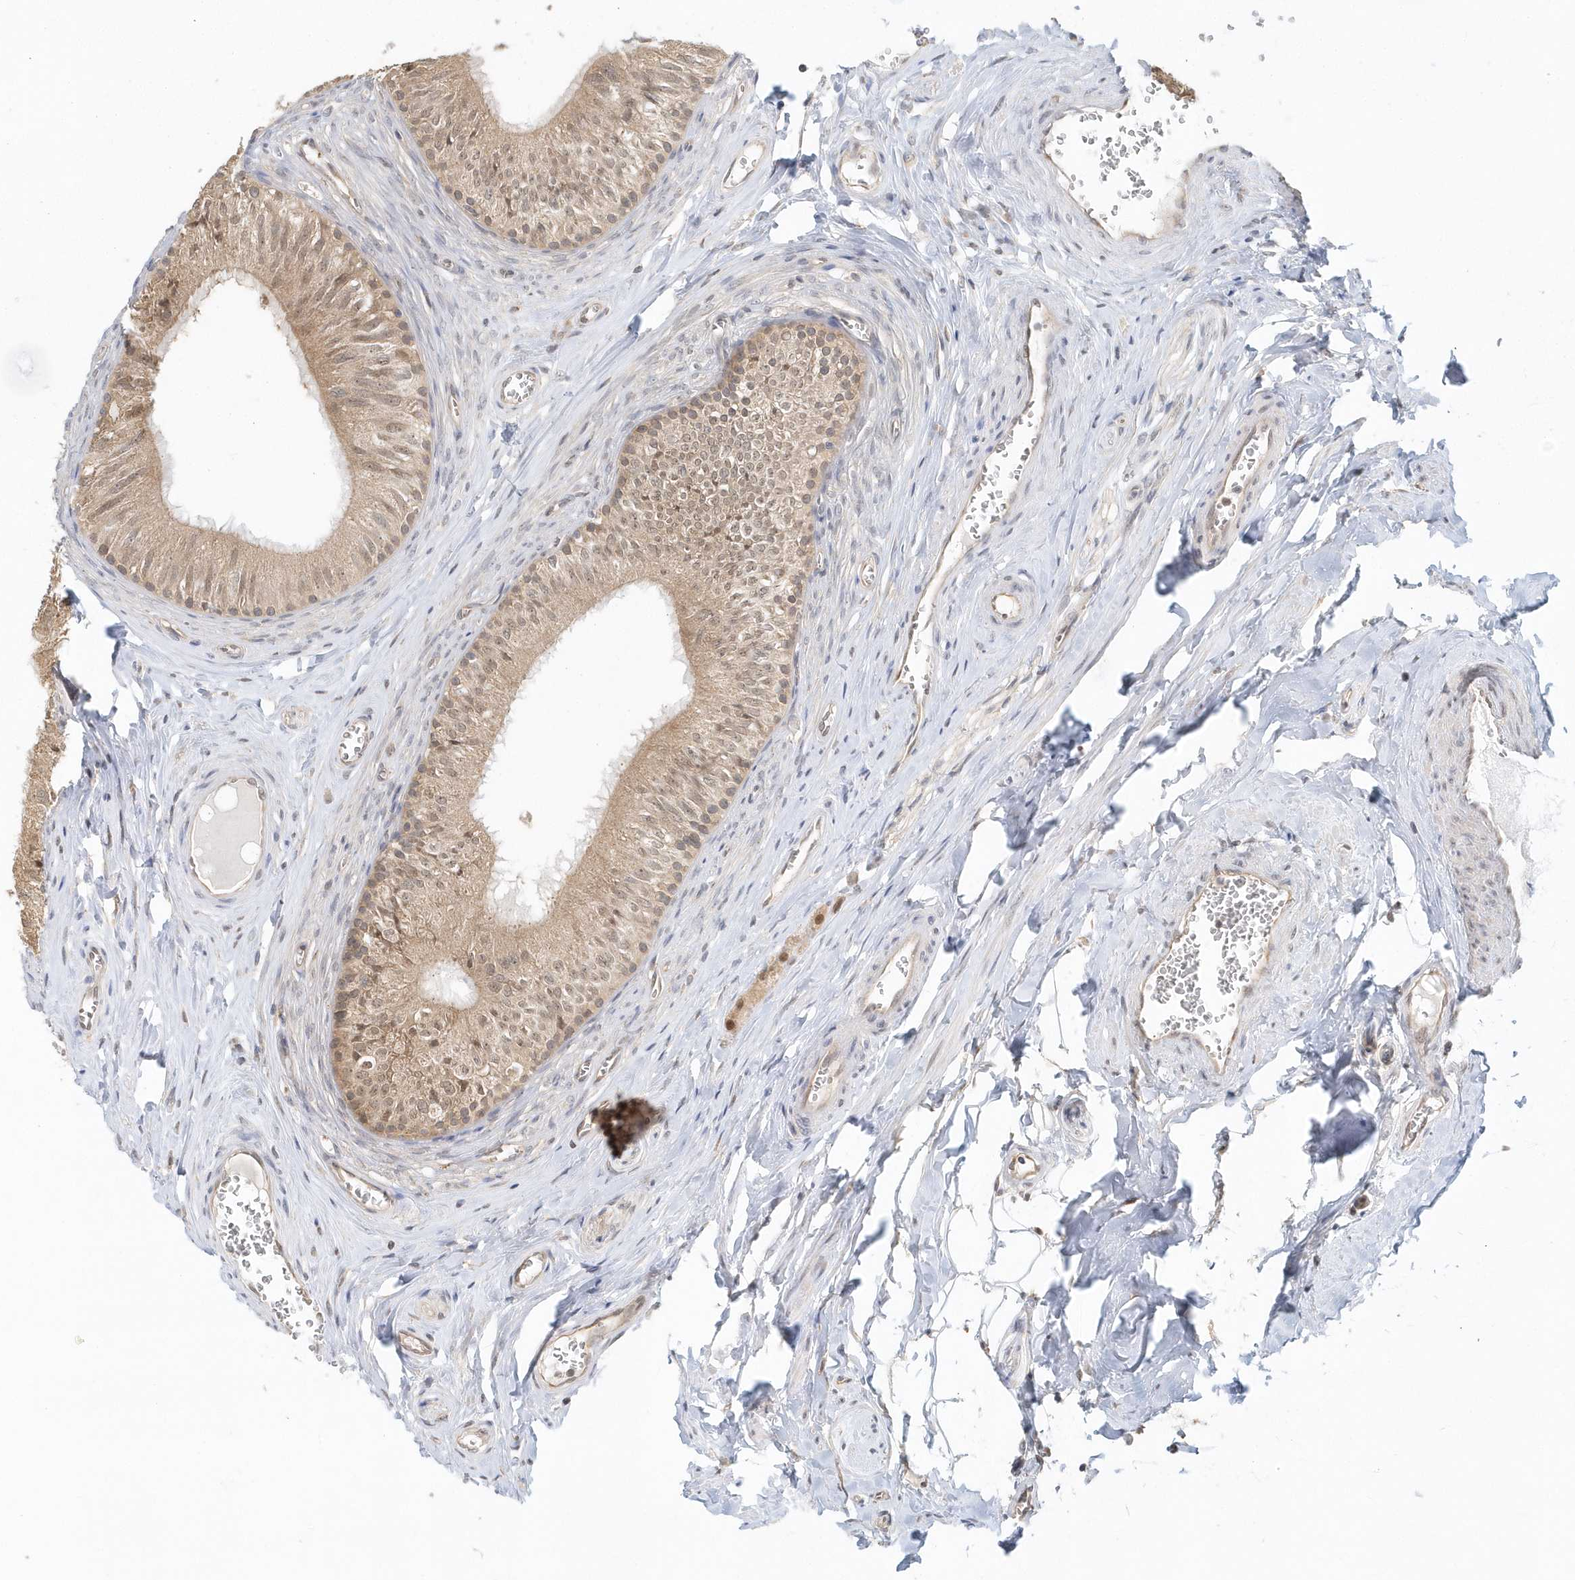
{"staining": {"intensity": "moderate", "quantity": ">75%", "location": "cytoplasmic/membranous,nuclear"}, "tissue": "epididymis", "cell_type": "Glandular cells", "image_type": "normal", "snomed": [{"axis": "morphology", "description": "Normal tissue, NOS"}, {"axis": "topography", "description": "Epididymis"}], "caption": "About >75% of glandular cells in unremarkable epididymis exhibit moderate cytoplasmic/membranous,nuclear protein expression as visualized by brown immunohistochemical staining.", "gene": "PSMD6", "patient": {"sex": "male", "age": 46}}